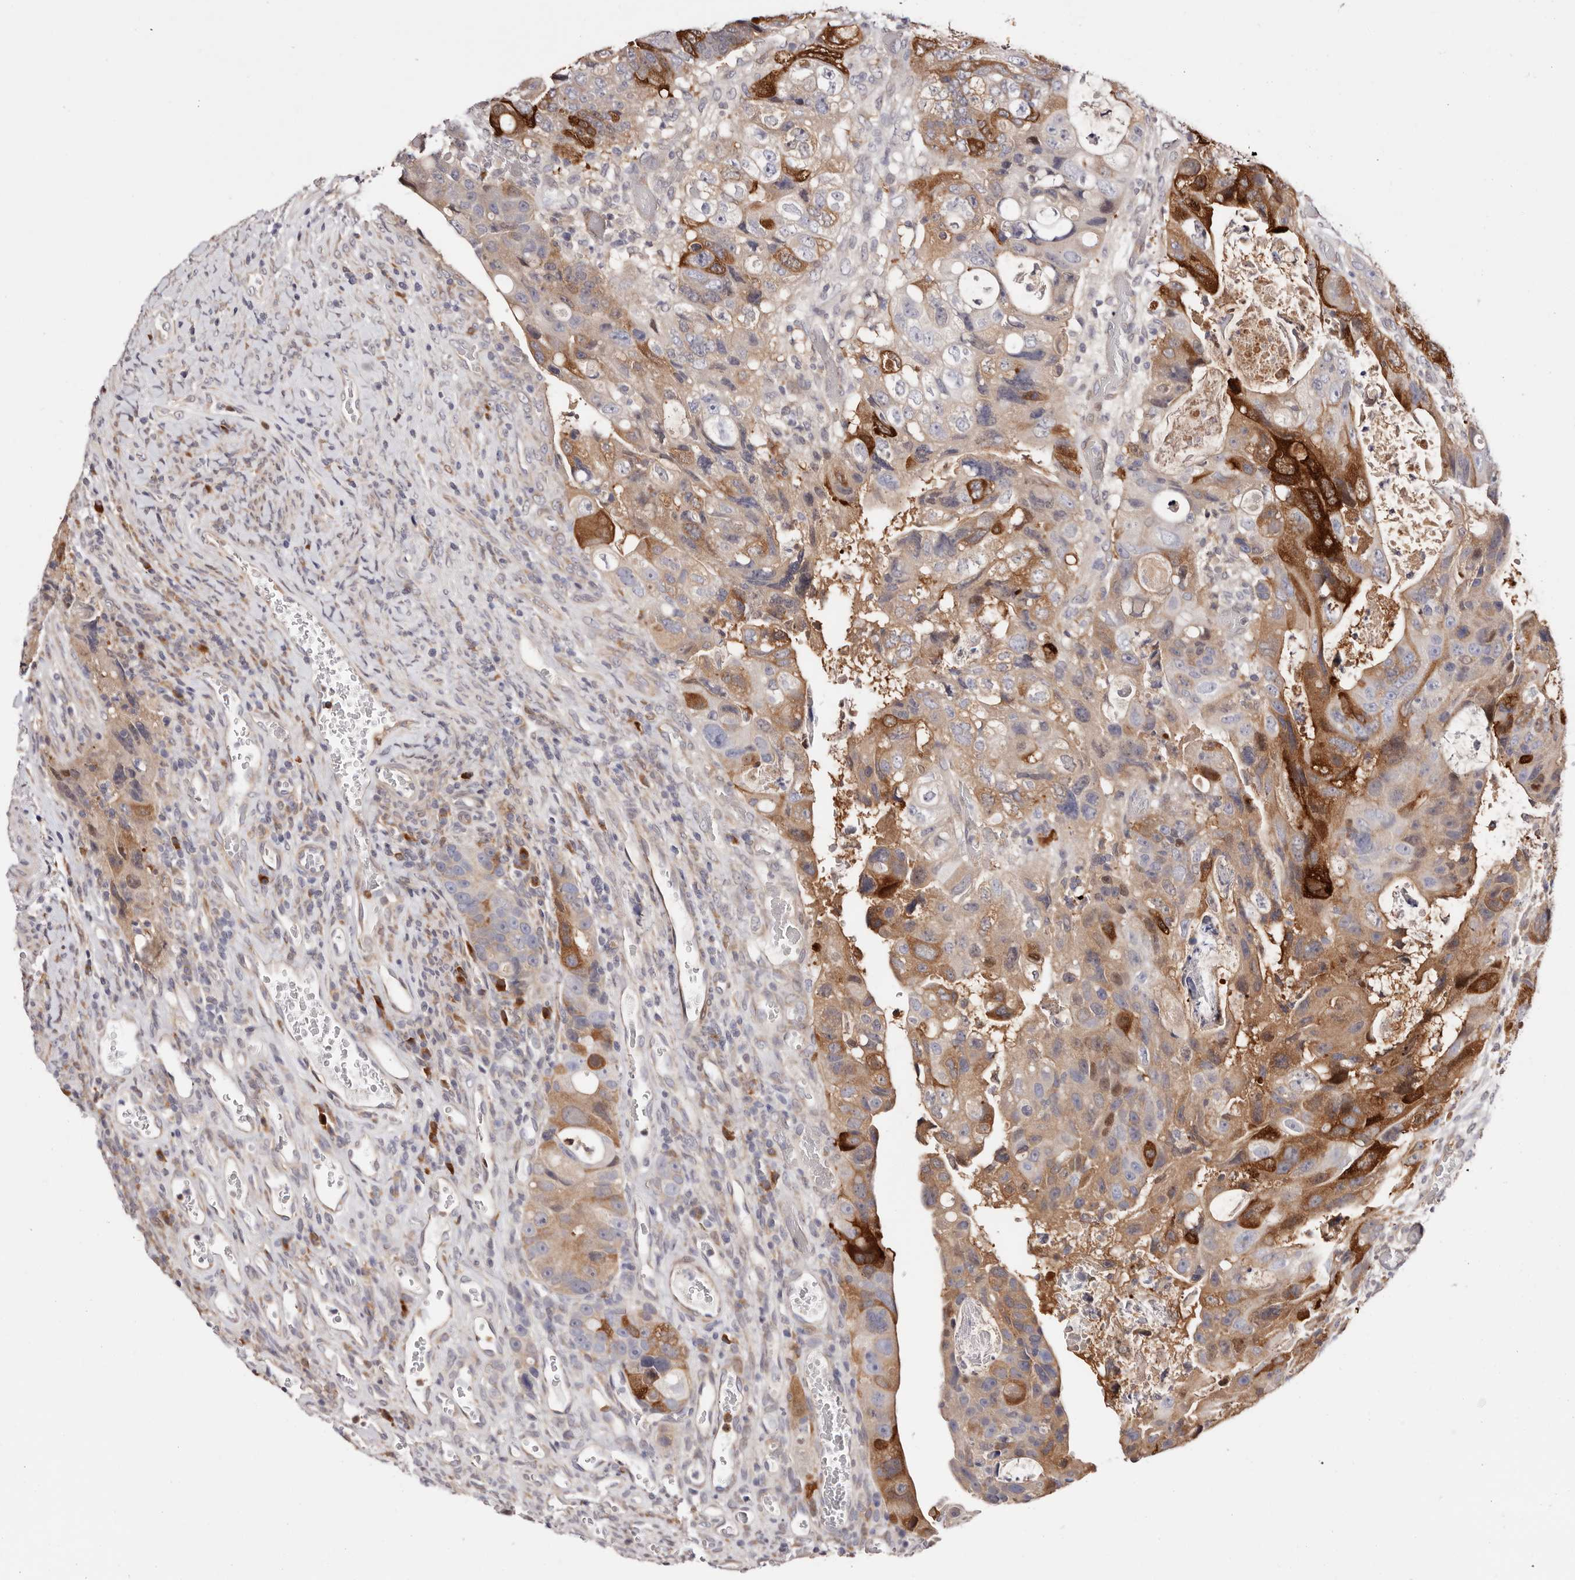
{"staining": {"intensity": "strong", "quantity": "25%-75%", "location": "cytoplasmic/membranous"}, "tissue": "colorectal cancer", "cell_type": "Tumor cells", "image_type": "cancer", "snomed": [{"axis": "morphology", "description": "Adenocarcinoma, NOS"}, {"axis": "topography", "description": "Rectum"}], "caption": "Human colorectal adenocarcinoma stained for a protein (brown) reveals strong cytoplasmic/membranous positive positivity in approximately 25%-75% of tumor cells.", "gene": "GFOD1", "patient": {"sex": "male", "age": 59}}